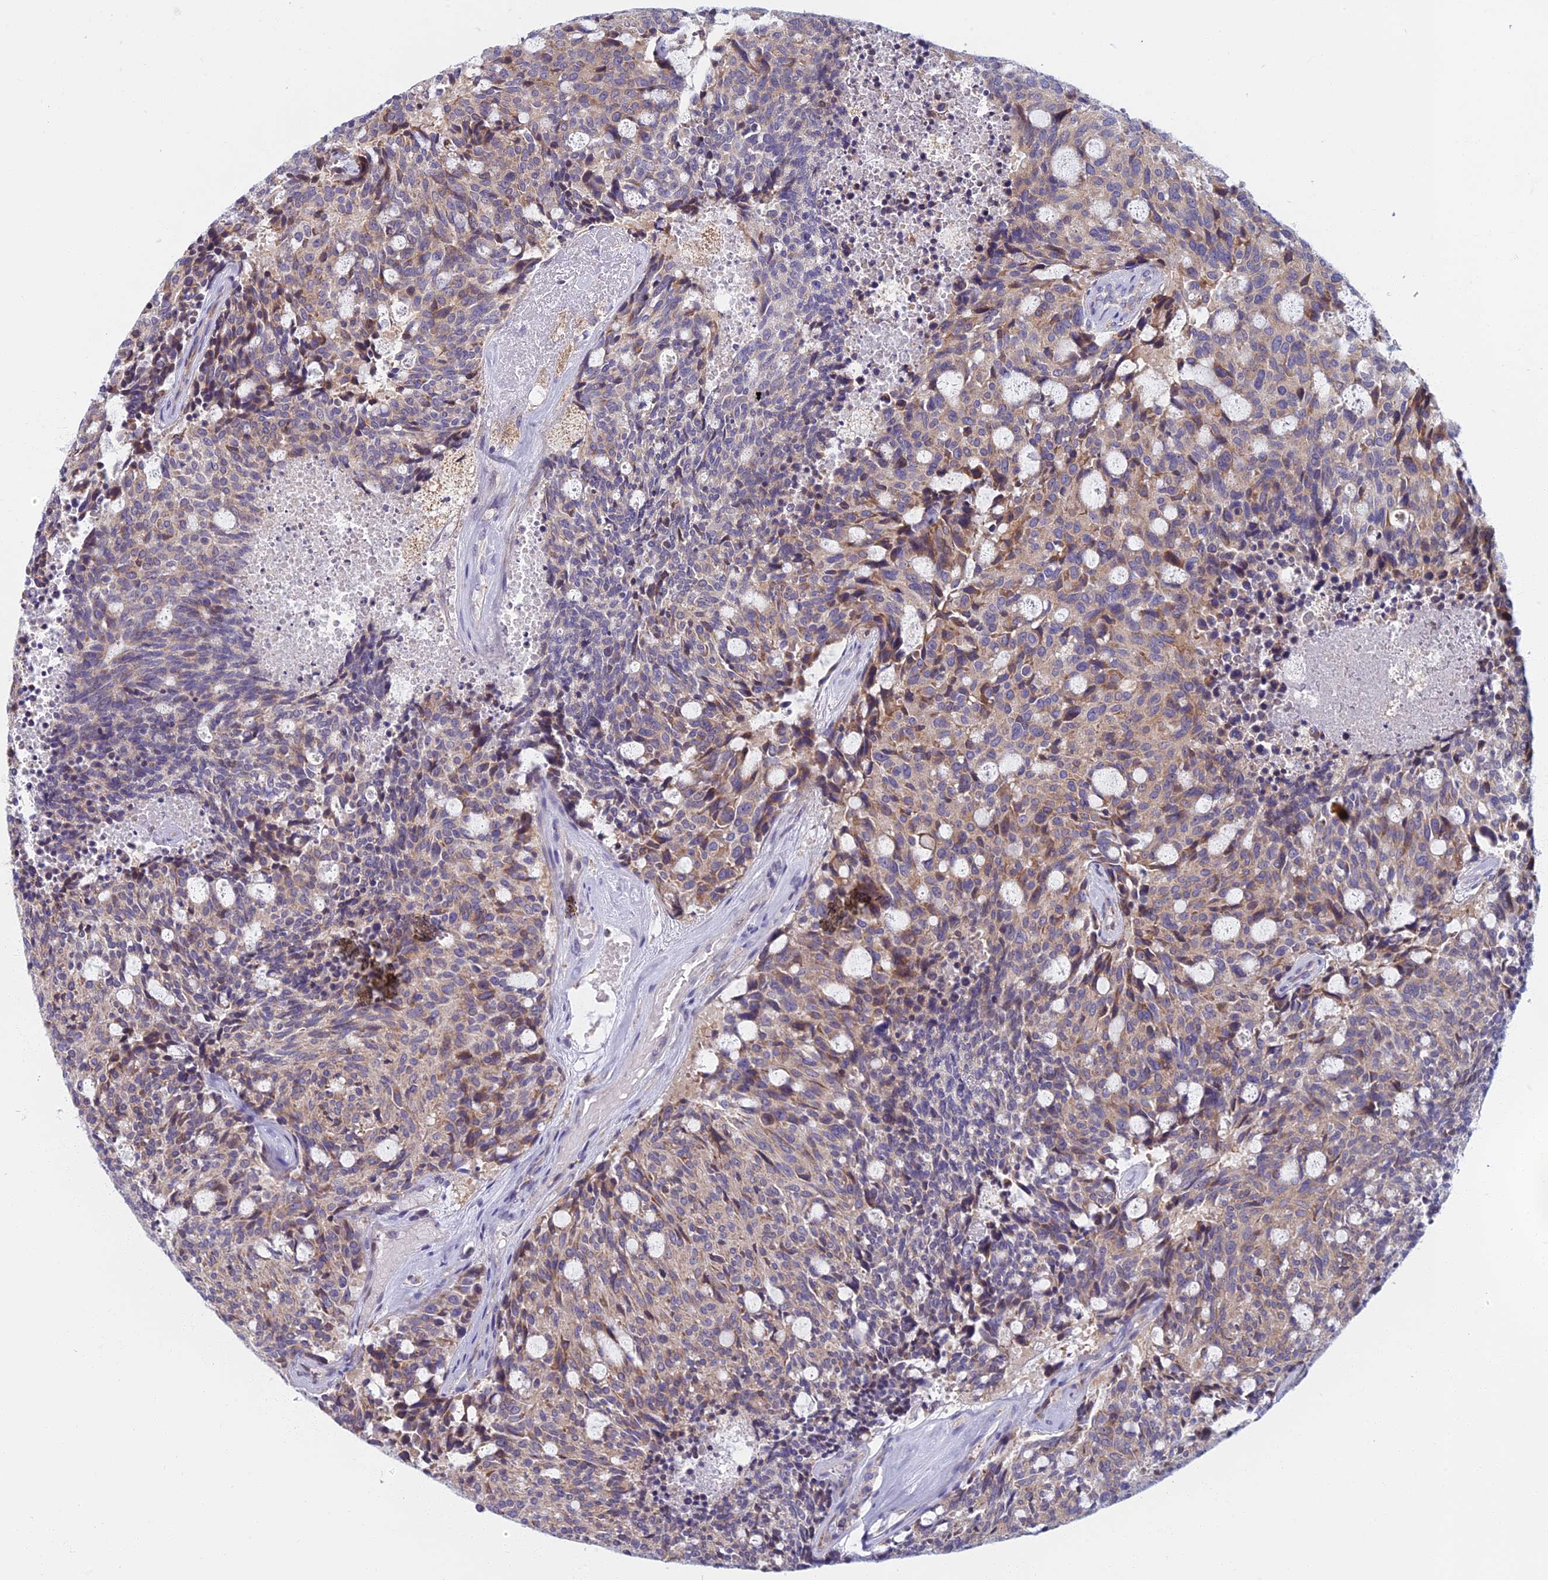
{"staining": {"intensity": "weak", "quantity": "<25%", "location": "cytoplasmic/membranous"}, "tissue": "carcinoid", "cell_type": "Tumor cells", "image_type": "cancer", "snomed": [{"axis": "morphology", "description": "Carcinoid, malignant, NOS"}, {"axis": "topography", "description": "Pancreas"}], "caption": "This is an immunohistochemistry (IHC) histopathology image of carcinoid. There is no staining in tumor cells.", "gene": "DDX51", "patient": {"sex": "female", "age": 54}}